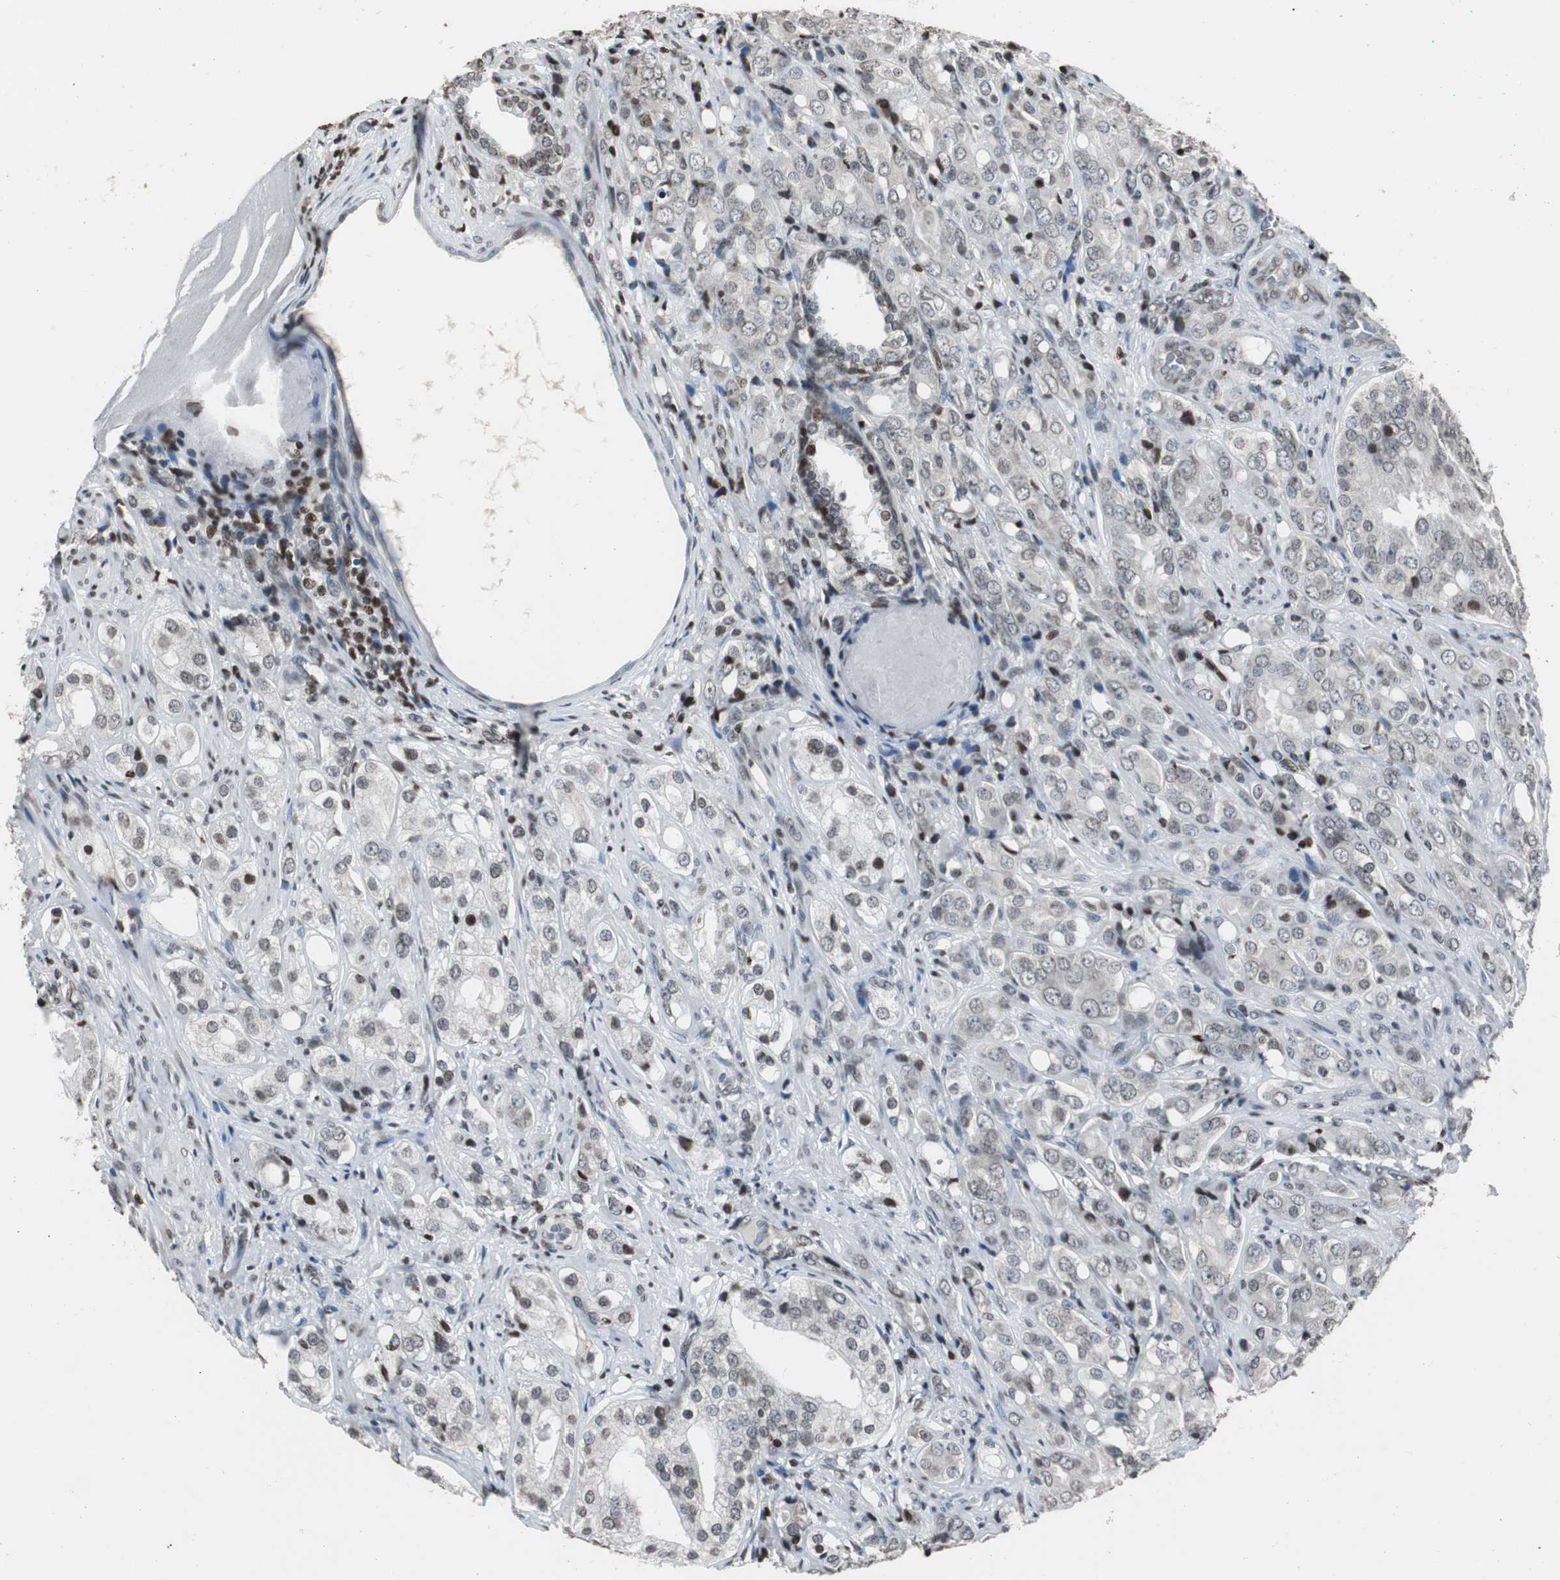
{"staining": {"intensity": "weak", "quantity": ">75%", "location": "nuclear"}, "tissue": "prostate cancer", "cell_type": "Tumor cells", "image_type": "cancer", "snomed": [{"axis": "morphology", "description": "Adenocarcinoma, High grade"}, {"axis": "topography", "description": "Prostate"}], "caption": "Immunohistochemistry (IHC) micrograph of neoplastic tissue: adenocarcinoma (high-grade) (prostate) stained using IHC demonstrates low levels of weak protein expression localized specifically in the nuclear of tumor cells, appearing as a nuclear brown color.", "gene": "PAXIP1", "patient": {"sex": "male", "age": 68}}